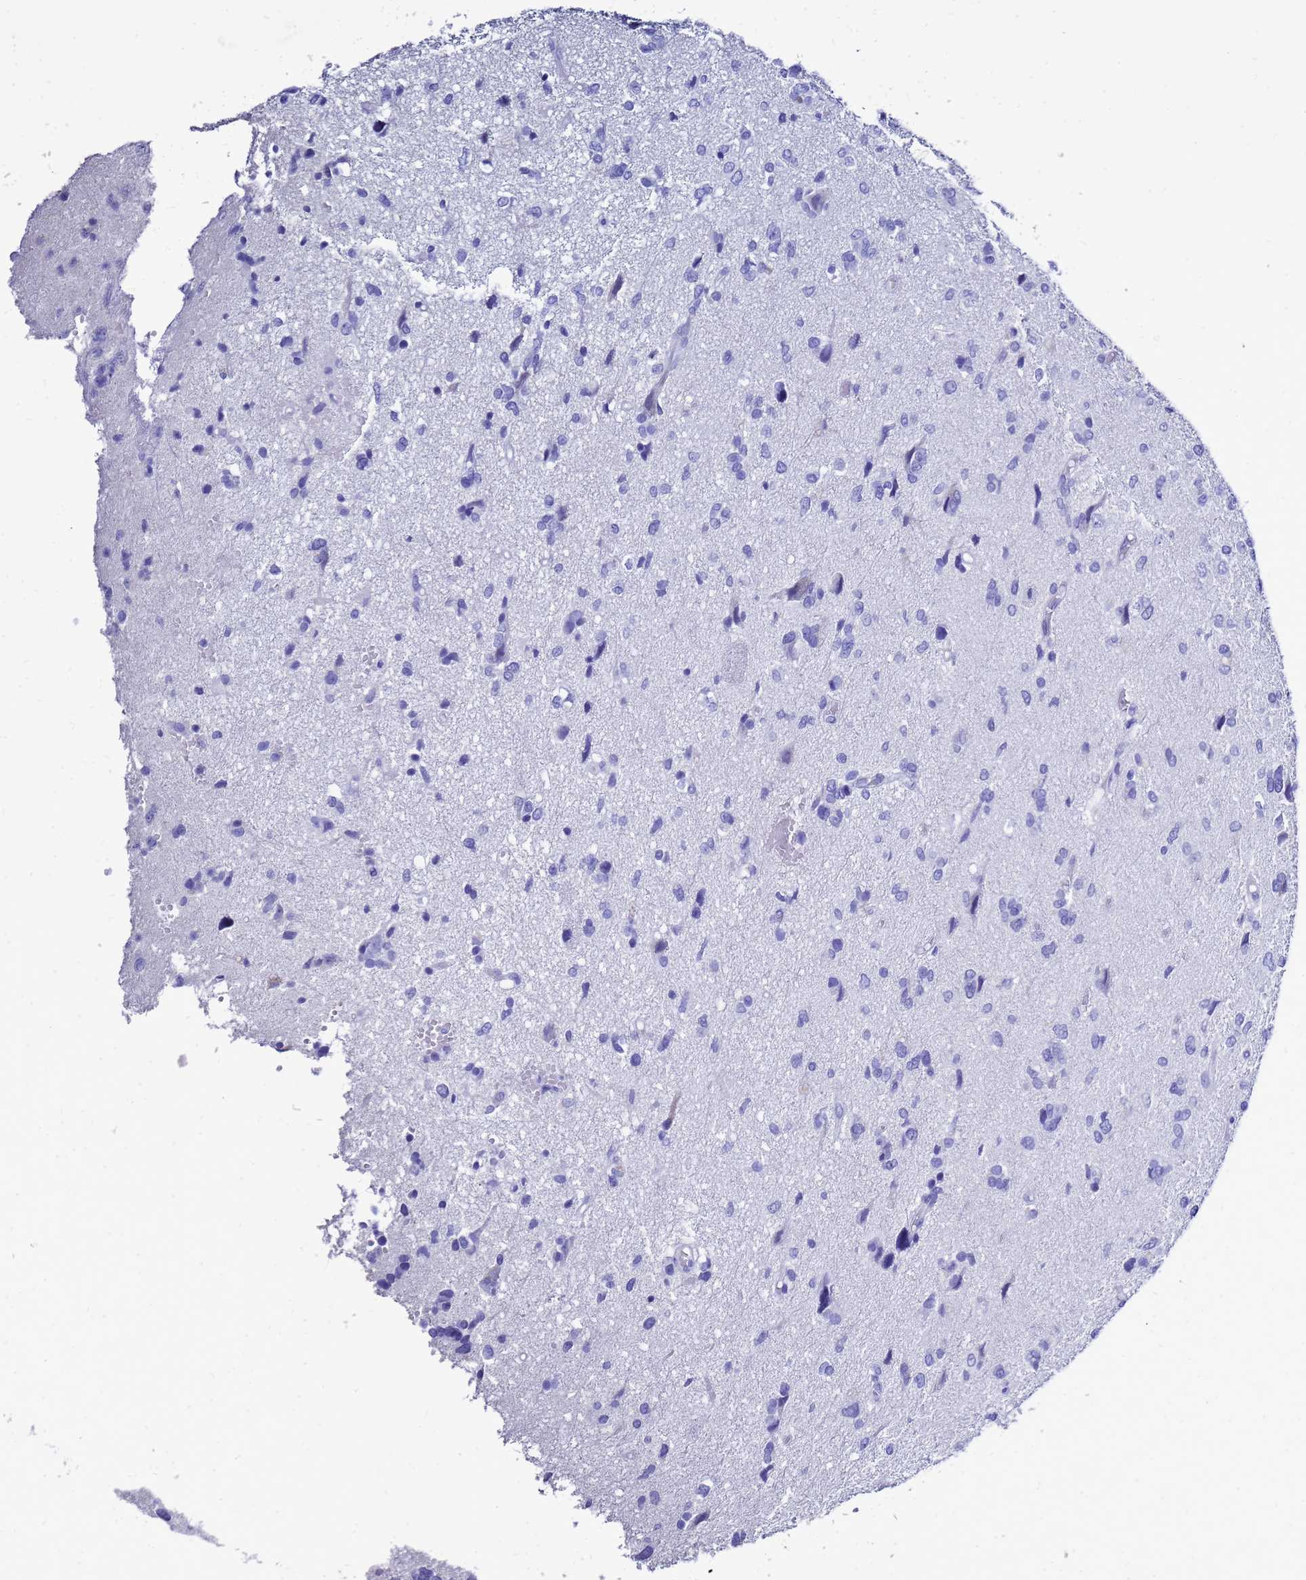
{"staining": {"intensity": "negative", "quantity": "none", "location": "none"}, "tissue": "glioma", "cell_type": "Tumor cells", "image_type": "cancer", "snomed": [{"axis": "morphology", "description": "Glioma, malignant, High grade"}, {"axis": "topography", "description": "Brain"}], "caption": "Malignant high-grade glioma was stained to show a protein in brown. There is no significant staining in tumor cells. (DAB (3,3'-diaminobenzidine) IHC with hematoxylin counter stain).", "gene": "LIPF", "patient": {"sex": "female", "age": 59}}